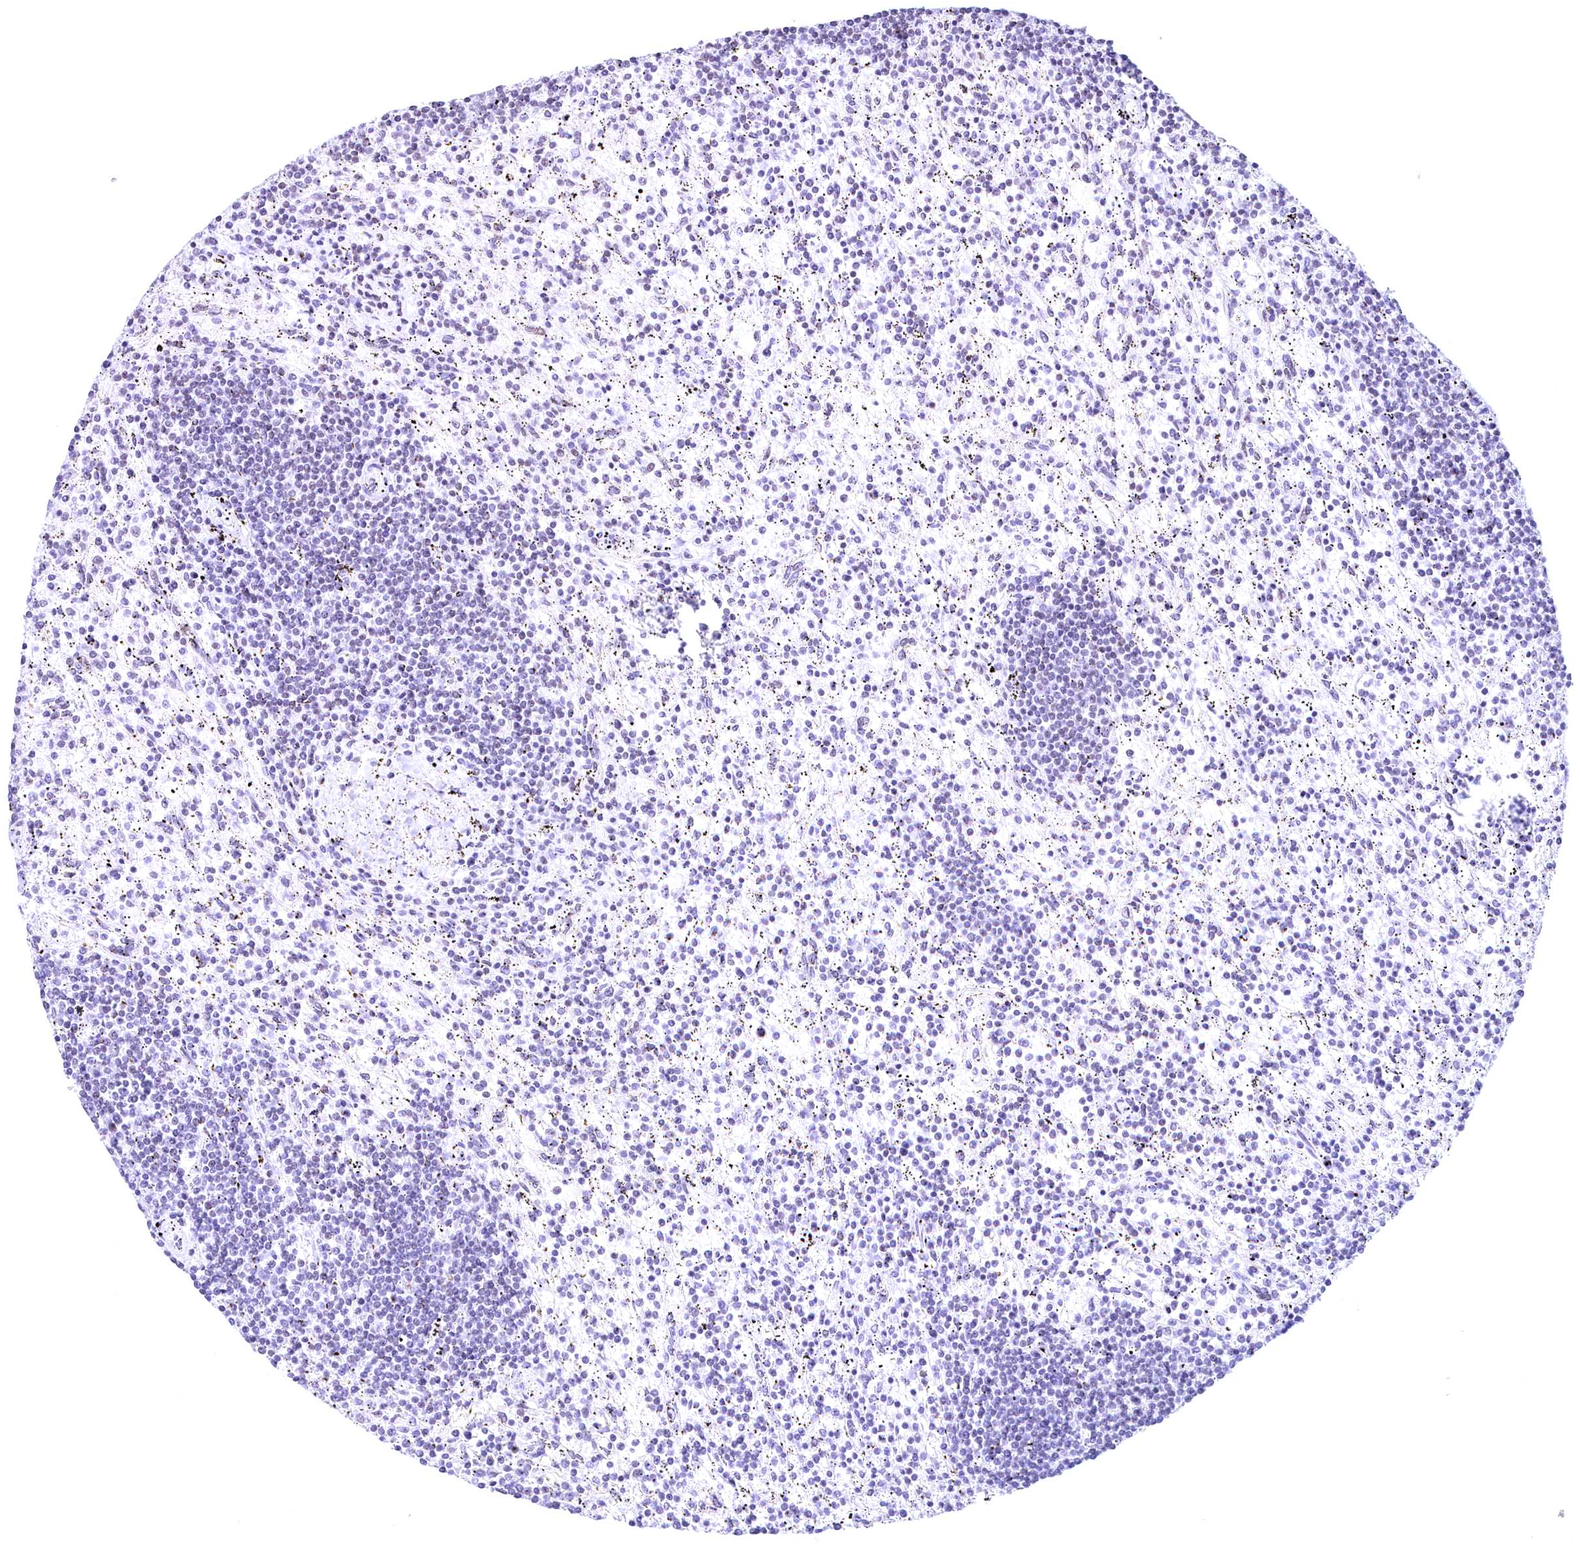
{"staining": {"intensity": "negative", "quantity": "none", "location": "none"}, "tissue": "lymphoma", "cell_type": "Tumor cells", "image_type": "cancer", "snomed": [{"axis": "morphology", "description": "Malignant lymphoma, non-Hodgkin's type, Low grade"}, {"axis": "topography", "description": "Spleen"}], "caption": "Histopathology image shows no protein expression in tumor cells of lymphoma tissue. Brightfield microscopy of IHC stained with DAB (brown) and hematoxylin (blue), captured at high magnification.", "gene": "CDC26", "patient": {"sex": "male", "age": 76}}